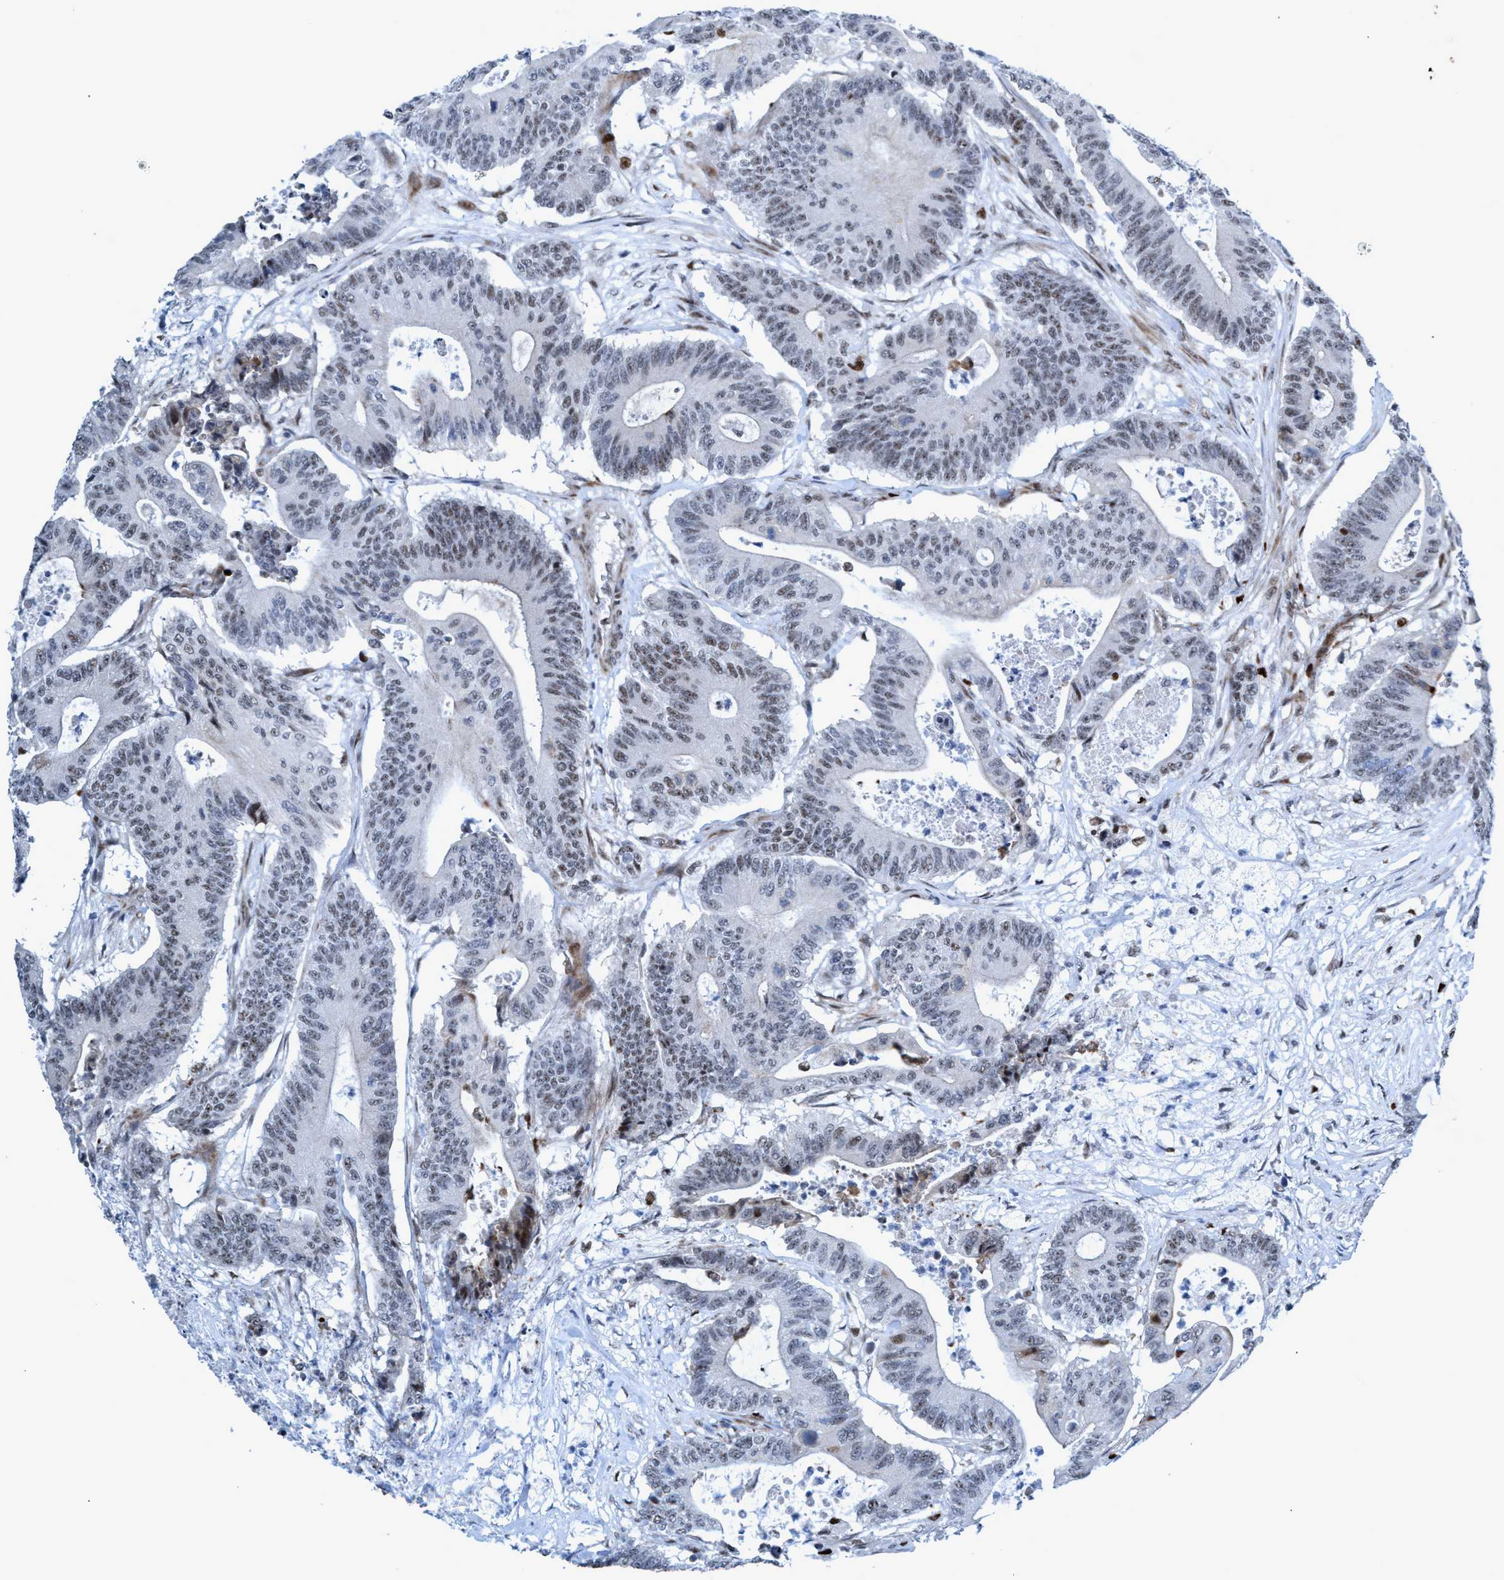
{"staining": {"intensity": "moderate", "quantity": "<25%", "location": "nuclear"}, "tissue": "colorectal cancer", "cell_type": "Tumor cells", "image_type": "cancer", "snomed": [{"axis": "morphology", "description": "Adenocarcinoma, NOS"}, {"axis": "topography", "description": "Colon"}], "caption": "Tumor cells reveal low levels of moderate nuclear expression in about <25% of cells in colorectal cancer (adenocarcinoma).", "gene": "CWC27", "patient": {"sex": "female", "age": 84}}